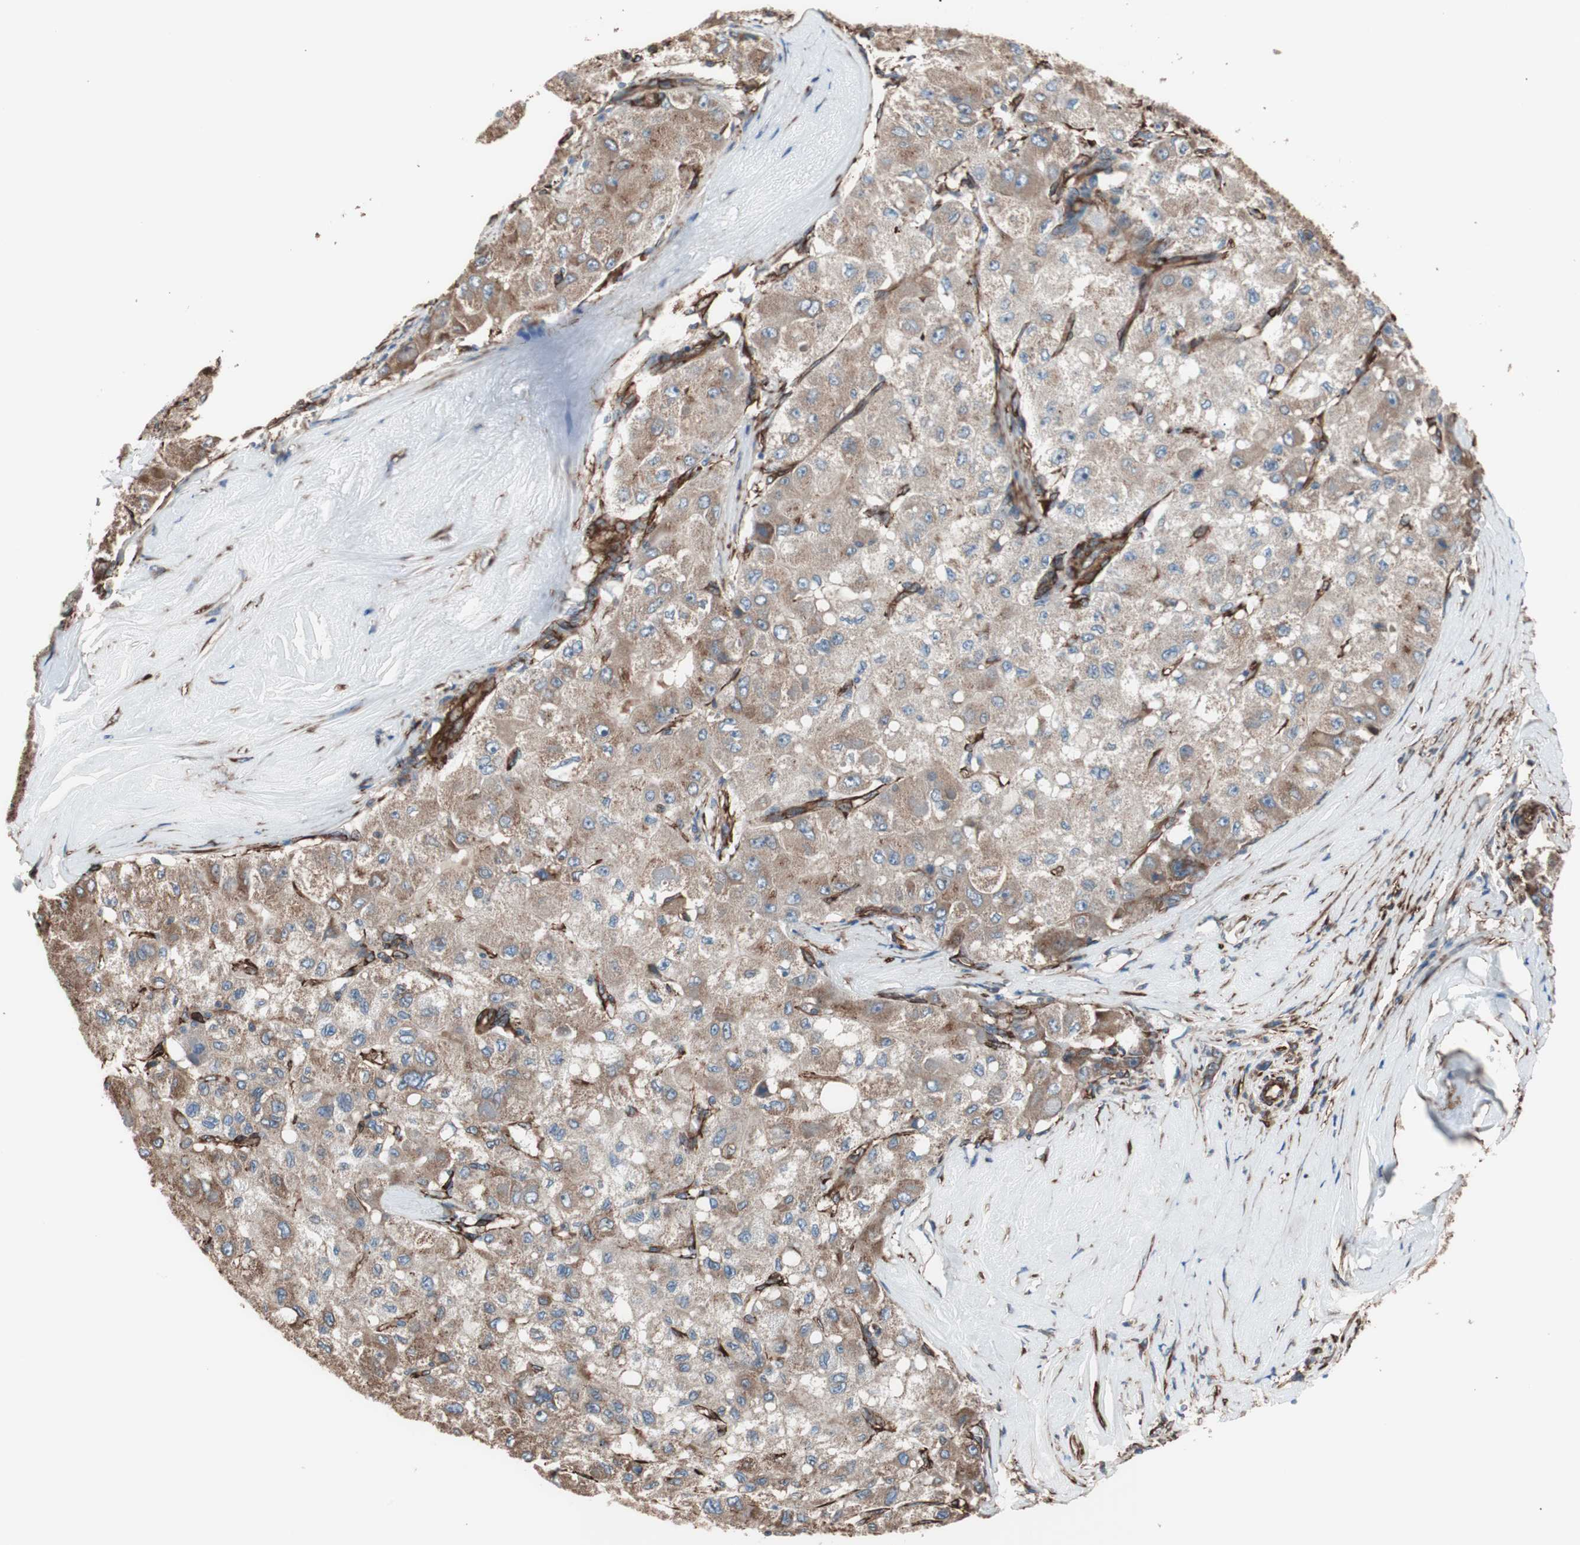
{"staining": {"intensity": "moderate", "quantity": ">75%", "location": "cytoplasmic/membranous"}, "tissue": "liver cancer", "cell_type": "Tumor cells", "image_type": "cancer", "snomed": [{"axis": "morphology", "description": "Carcinoma, Hepatocellular, NOS"}, {"axis": "topography", "description": "Liver"}], "caption": "An immunohistochemistry (IHC) image of neoplastic tissue is shown. Protein staining in brown shows moderate cytoplasmic/membranous positivity in liver cancer (hepatocellular carcinoma) within tumor cells.", "gene": "GPSM2", "patient": {"sex": "male", "age": 80}}